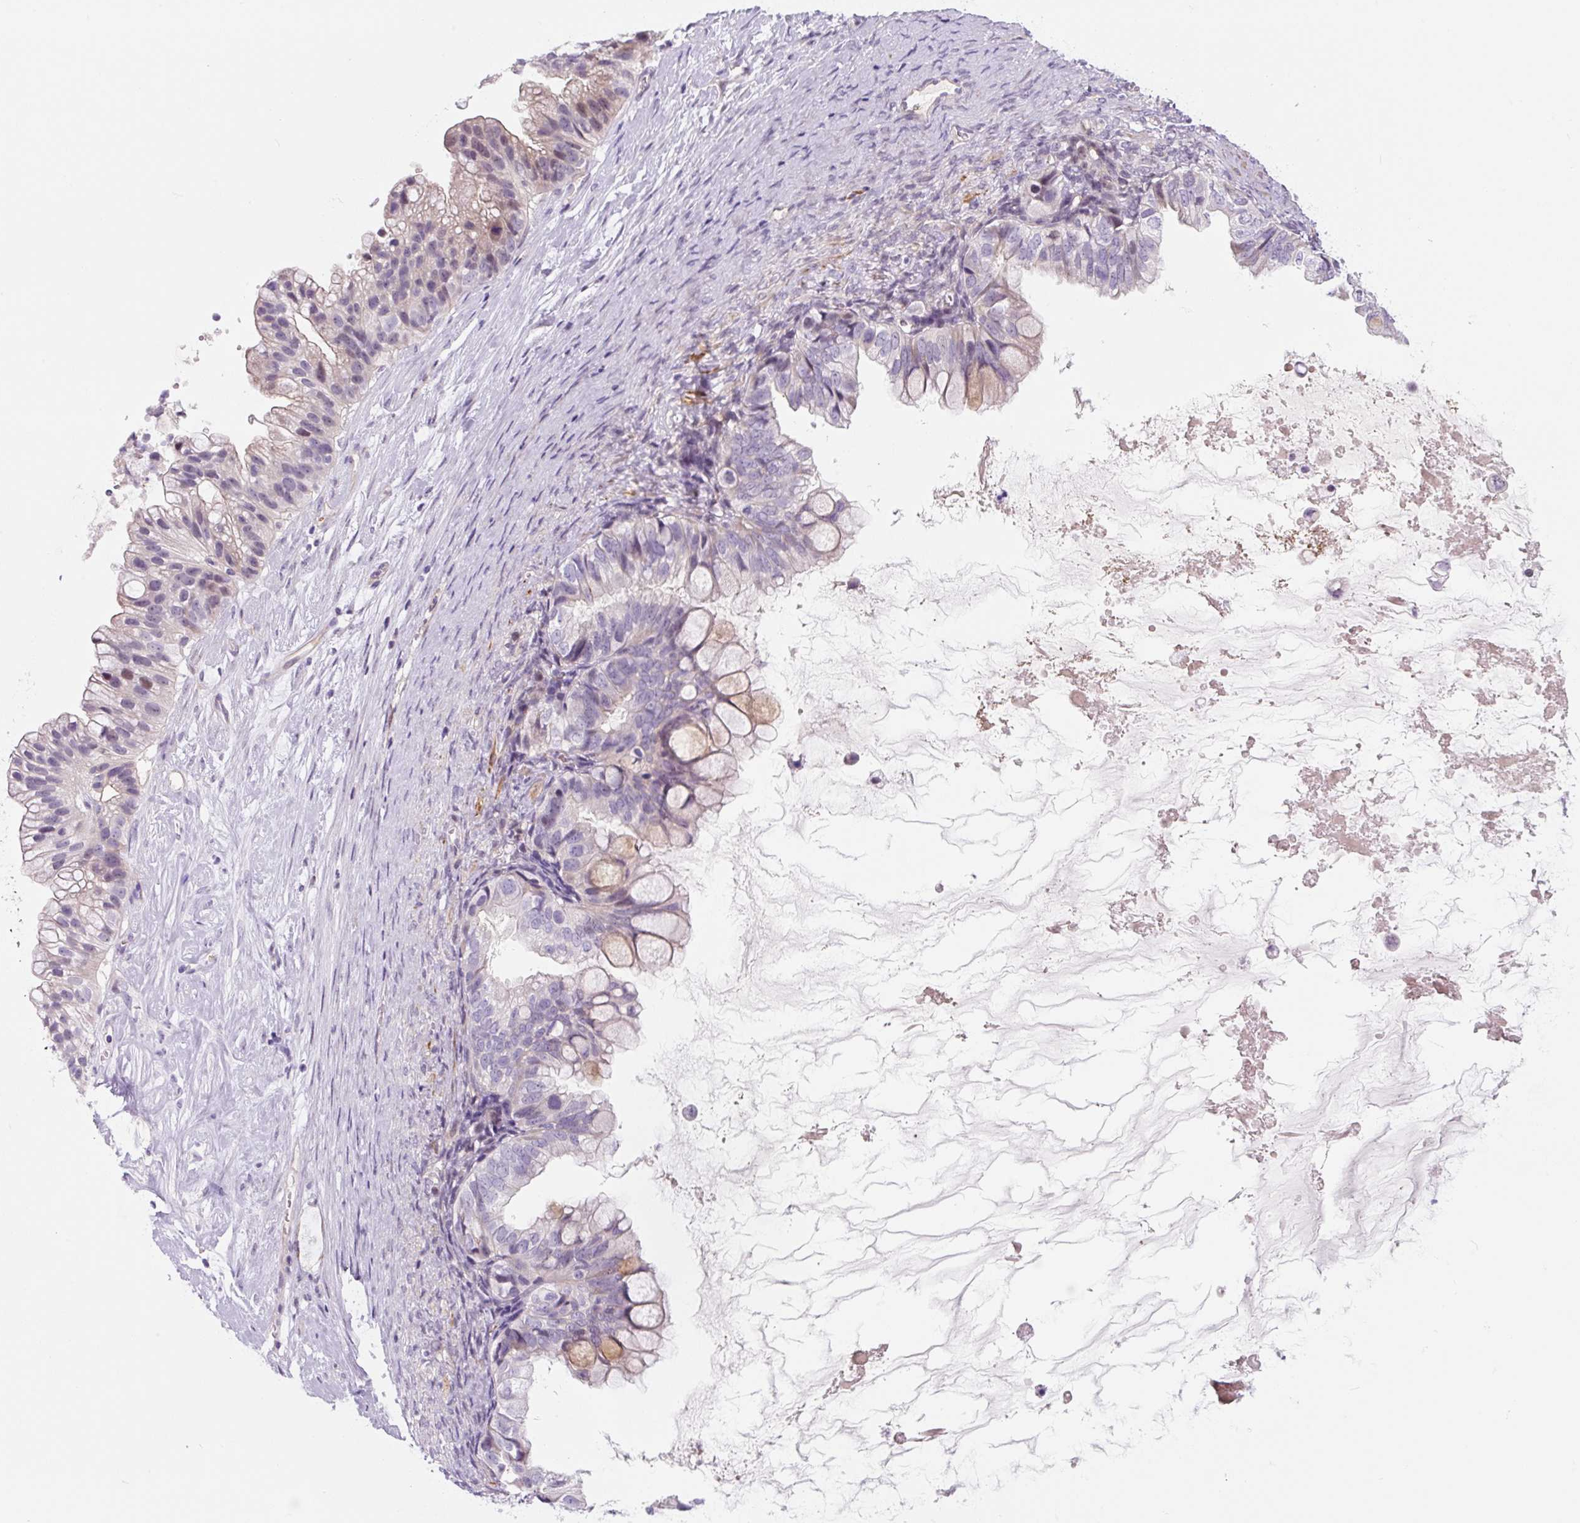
{"staining": {"intensity": "weak", "quantity": "<25%", "location": "cytoplasmic/membranous,nuclear"}, "tissue": "ovarian cancer", "cell_type": "Tumor cells", "image_type": "cancer", "snomed": [{"axis": "morphology", "description": "Cystadenocarcinoma, mucinous, NOS"}, {"axis": "topography", "description": "Ovary"}], "caption": "This is a histopathology image of immunohistochemistry (IHC) staining of mucinous cystadenocarcinoma (ovarian), which shows no staining in tumor cells.", "gene": "CCL25", "patient": {"sex": "female", "age": 80}}